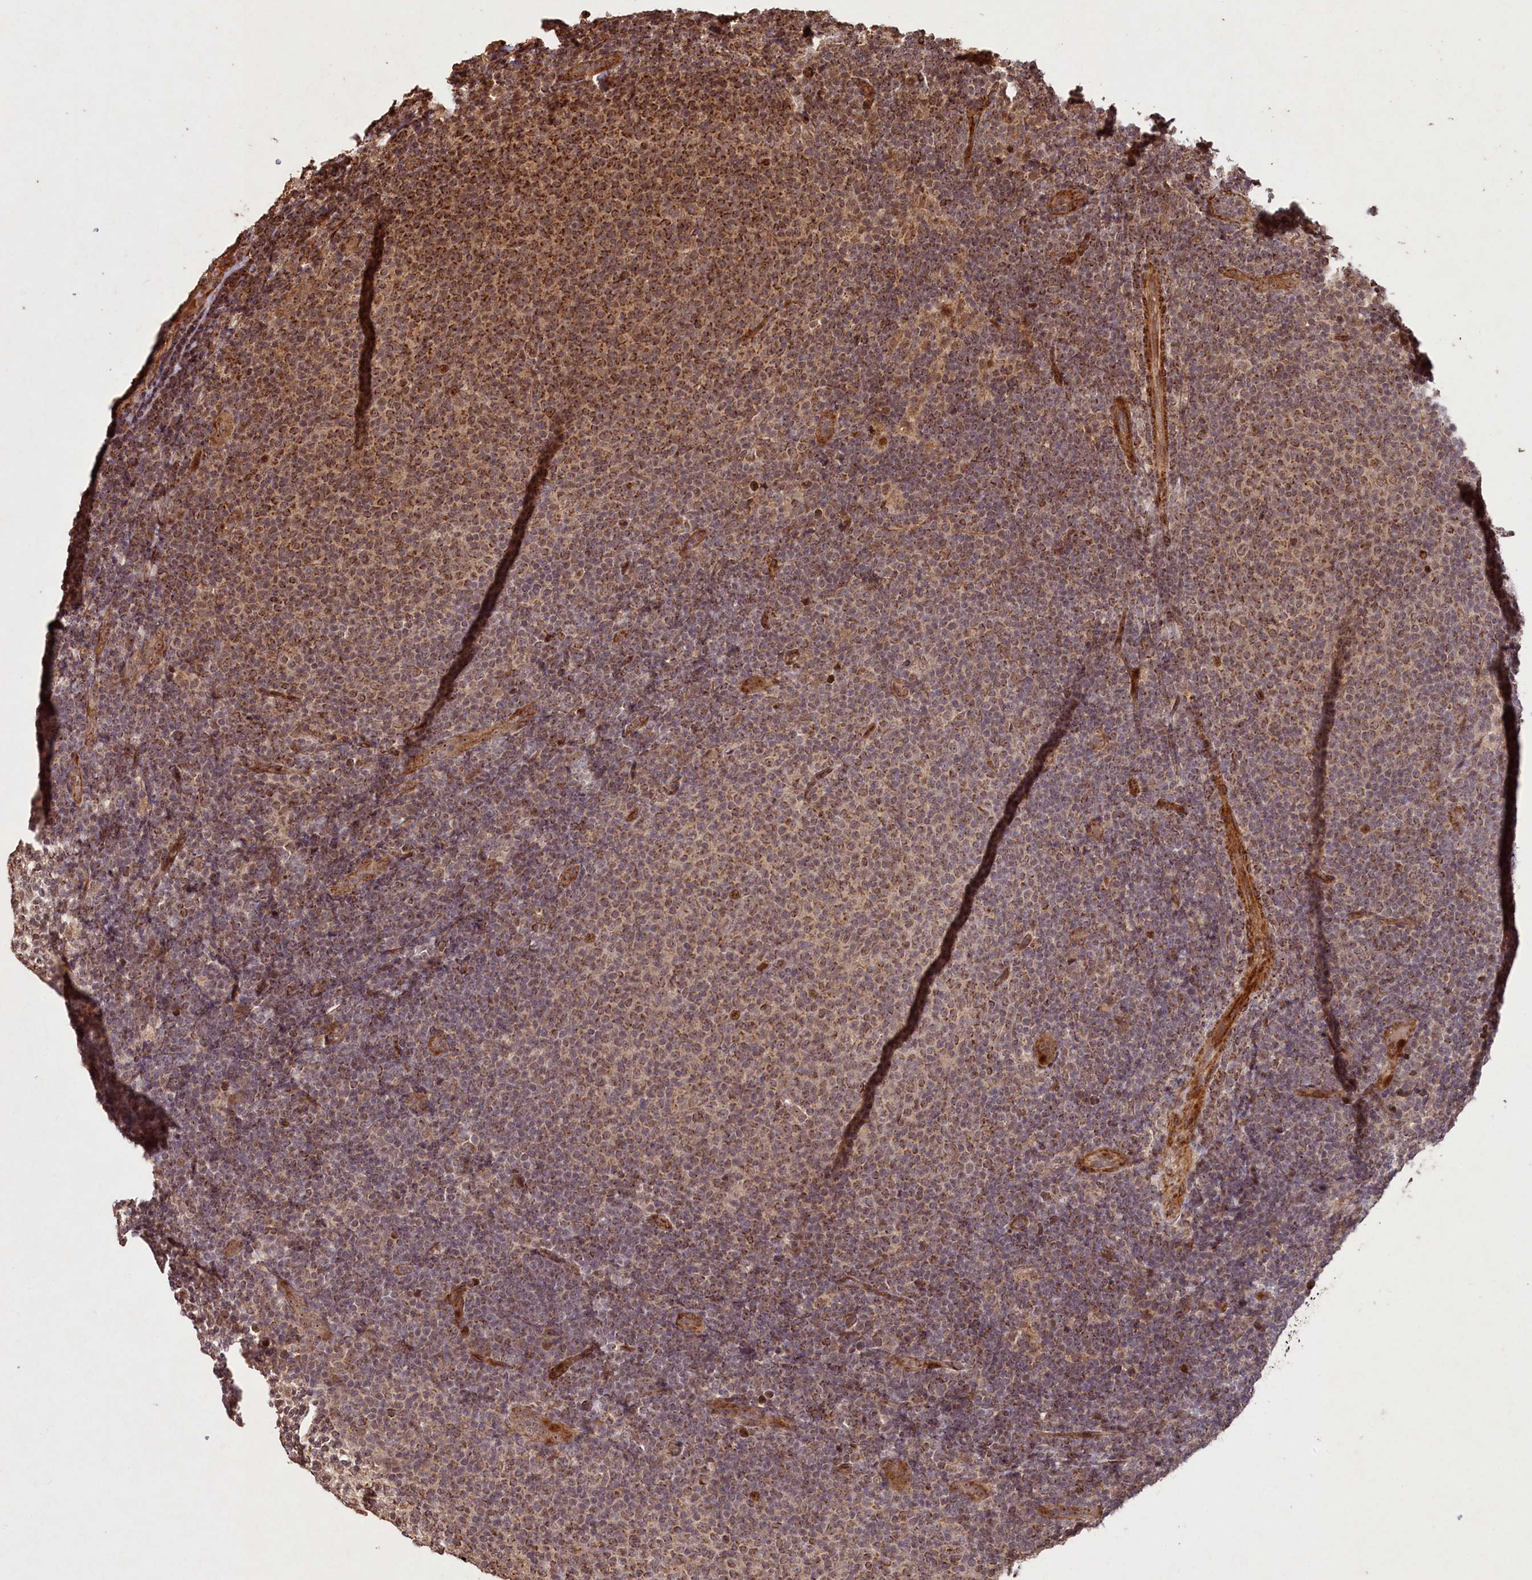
{"staining": {"intensity": "moderate", "quantity": ">75%", "location": "cytoplasmic/membranous"}, "tissue": "lymphoma", "cell_type": "Tumor cells", "image_type": "cancer", "snomed": [{"axis": "morphology", "description": "Malignant lymphoma, non-Hodgkin's type, Low grade"}, {"axis": "topography", "description": "Lymph node"}], "caption": "Lymphoma stained for a protein (brown) shows moderate cytoplasmic/membranous positive expression in approximately >75% of tumor cells.", "gene": "SHPRH", "patient": {"sex": "male", "age": 66}}